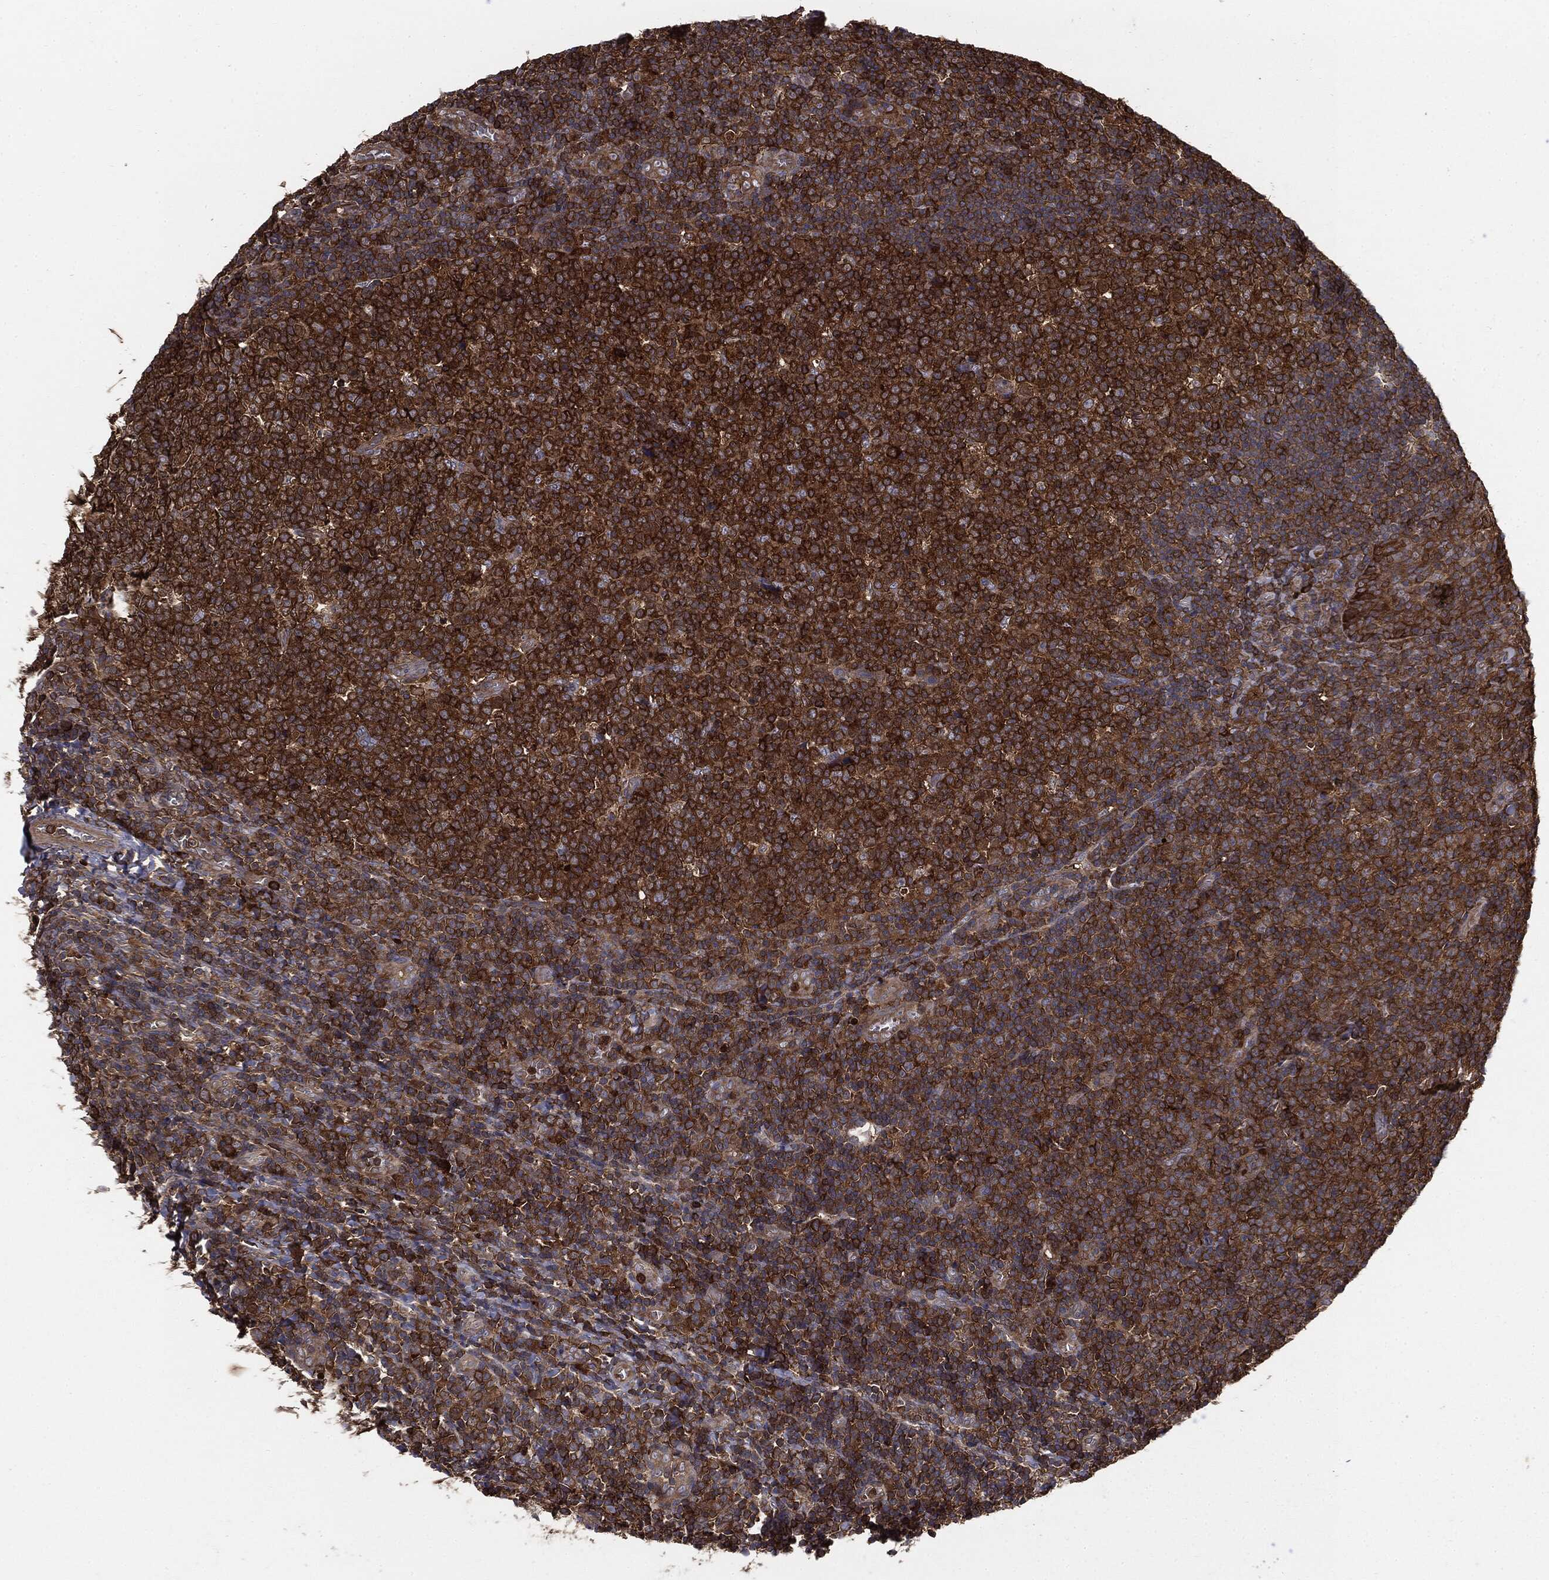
{"staining": {"intensity": "strong", "quantity": ">75%", "location": "cytoplasmic/membranous"}, "tissue": "tonsil", "cell_type": "Germinal center cells", "image_type": "normal", "snomed": [{"axis": "morphology", "description": "Normal tissue, NOS"}, {"axis": "topography", "description": "Tonsil"}], "caption": "Protein expression analysis of unremarkable tonsil displays strong cytoplasmic/membranous staining in approximately >75% of germinal center cells.", "gene": "GNB5", "patient": {"sex": "female", "age": 5}}